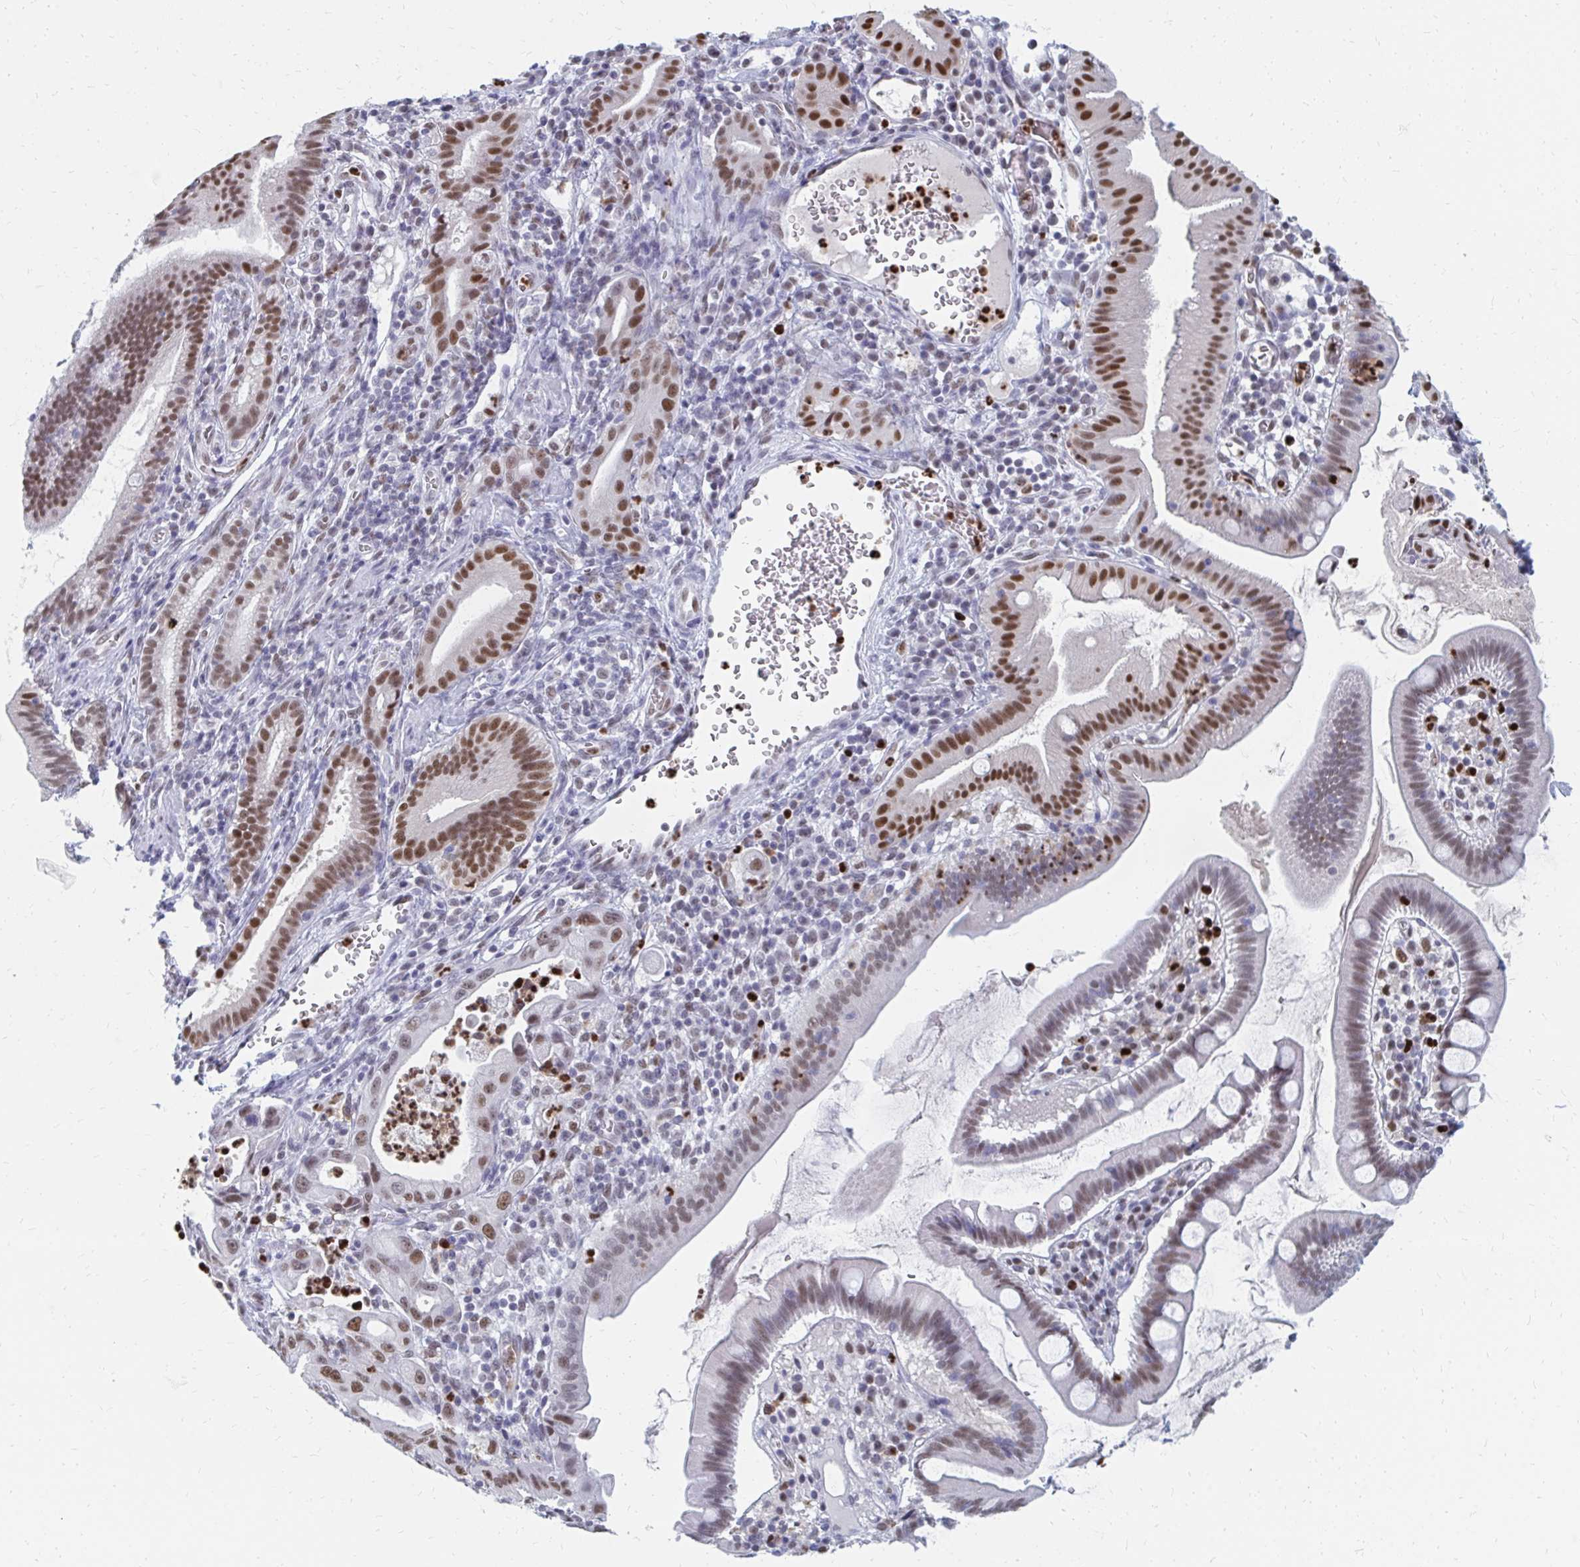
{"staining": {"intensity": "moderate", "quantity": ">75%", "location": "nuclear"}, "tissue": "pancreatic cancer", "cell_type": "Tumor cells", "image_type": "cancer", "snomed": [{"axis": "morphology", "description": "Adenocarcinoma, NOS"}, {"axis": "topography", "description": "Pancreas"}], "caption": "Pancreatic cancer stained with a brown dye shows moderate nuclear positive positivity in approximately >75% of tumor cells.", "gene": "PLK3", "patient": {"sex": "male", "age": 68}}